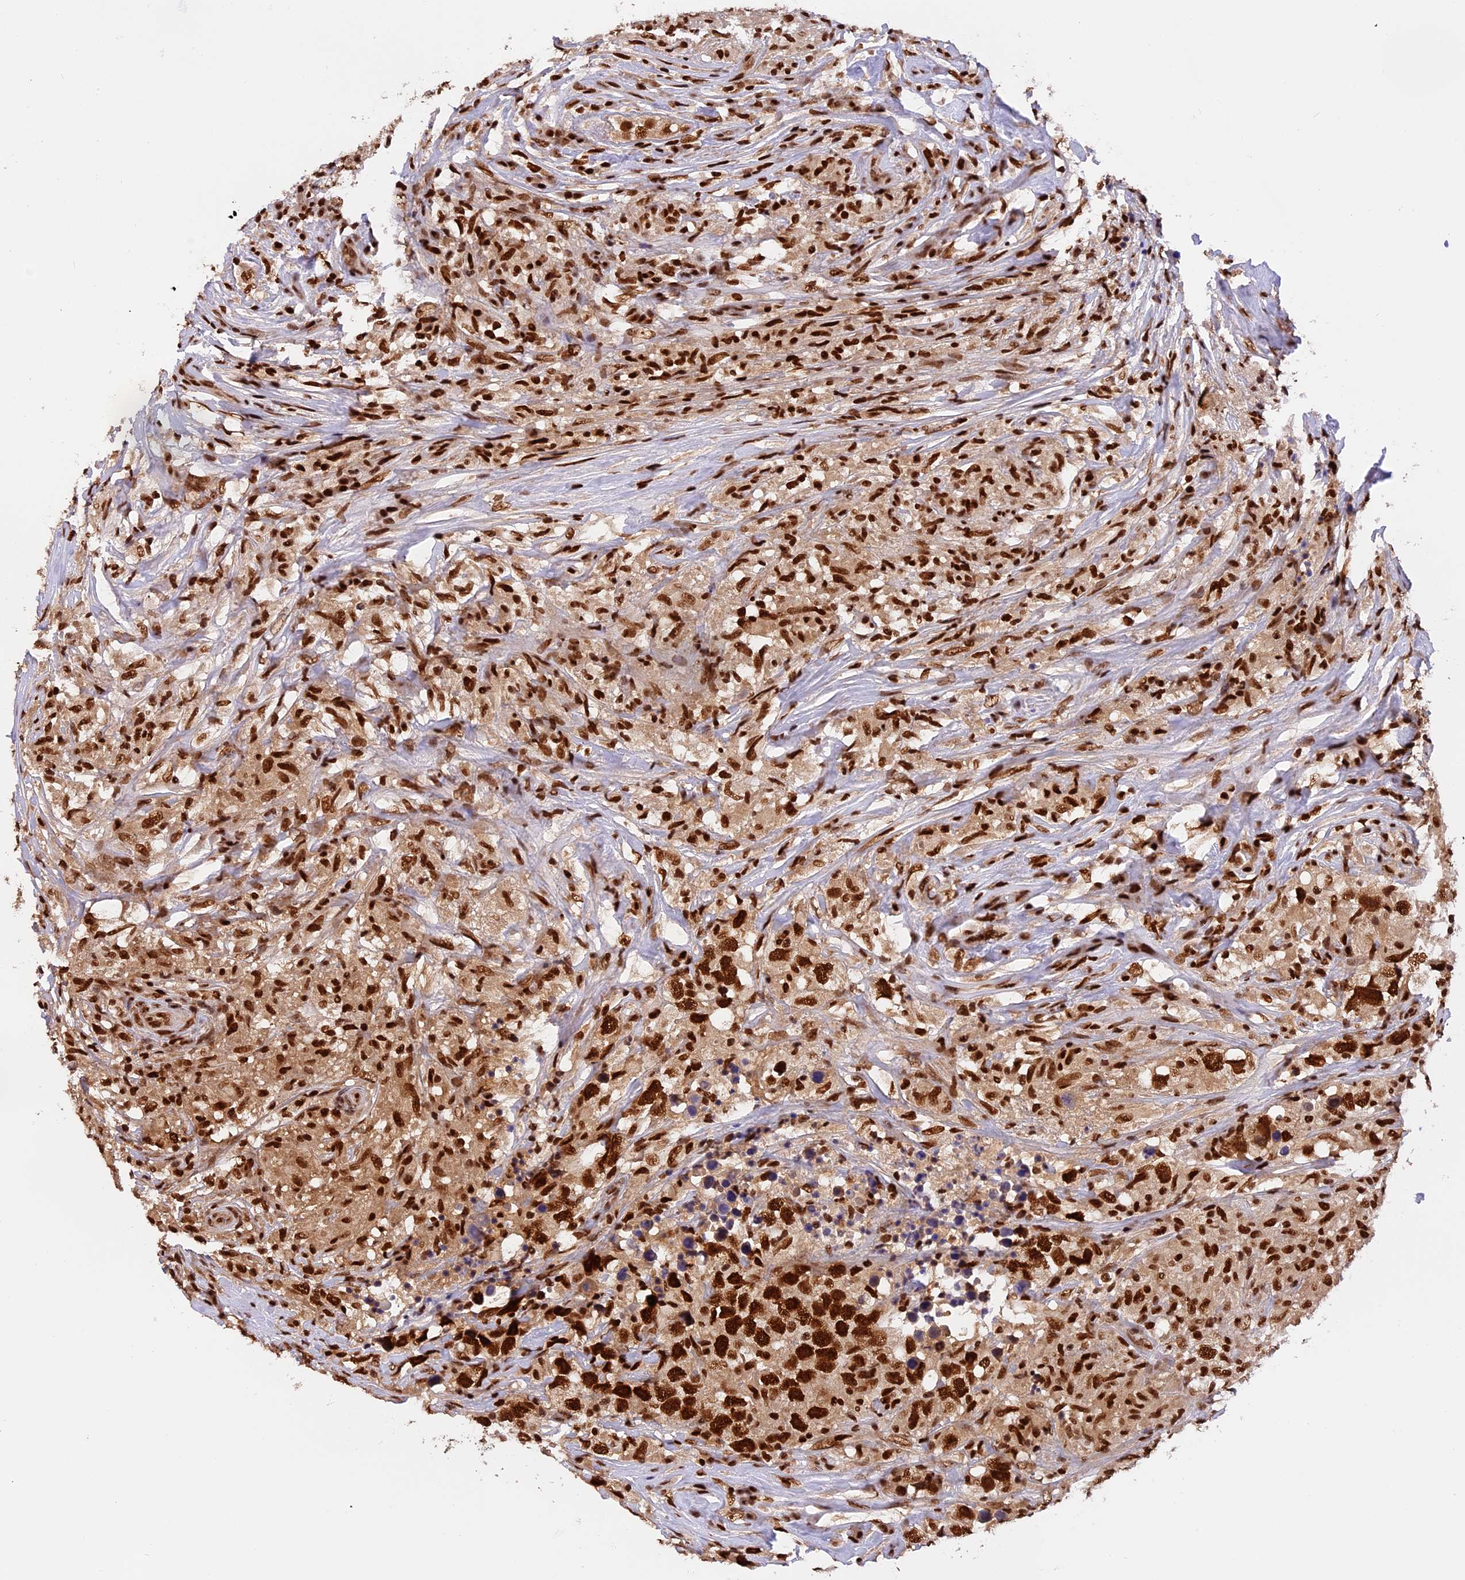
{"staining": {"intensity": "strong", "quantity": ">75%", "location": "nuclear"}, "tissue": "testis cancer", "cell_type": "Tumor cells", "image_type": "cancer", "snomed": [{"axis": "morphology", "description": "Seminoma, NOS"}, {"axis": "topography", "description": "Testis"}], "caption": "There is high levels of strong nuclear staining in tumor cells of testis cancer (seminoma), as demonstrated by immunohistochemical staining (brown color).", "gene": "RAMAC", "patient": {"sex": "male", "age": 49}}